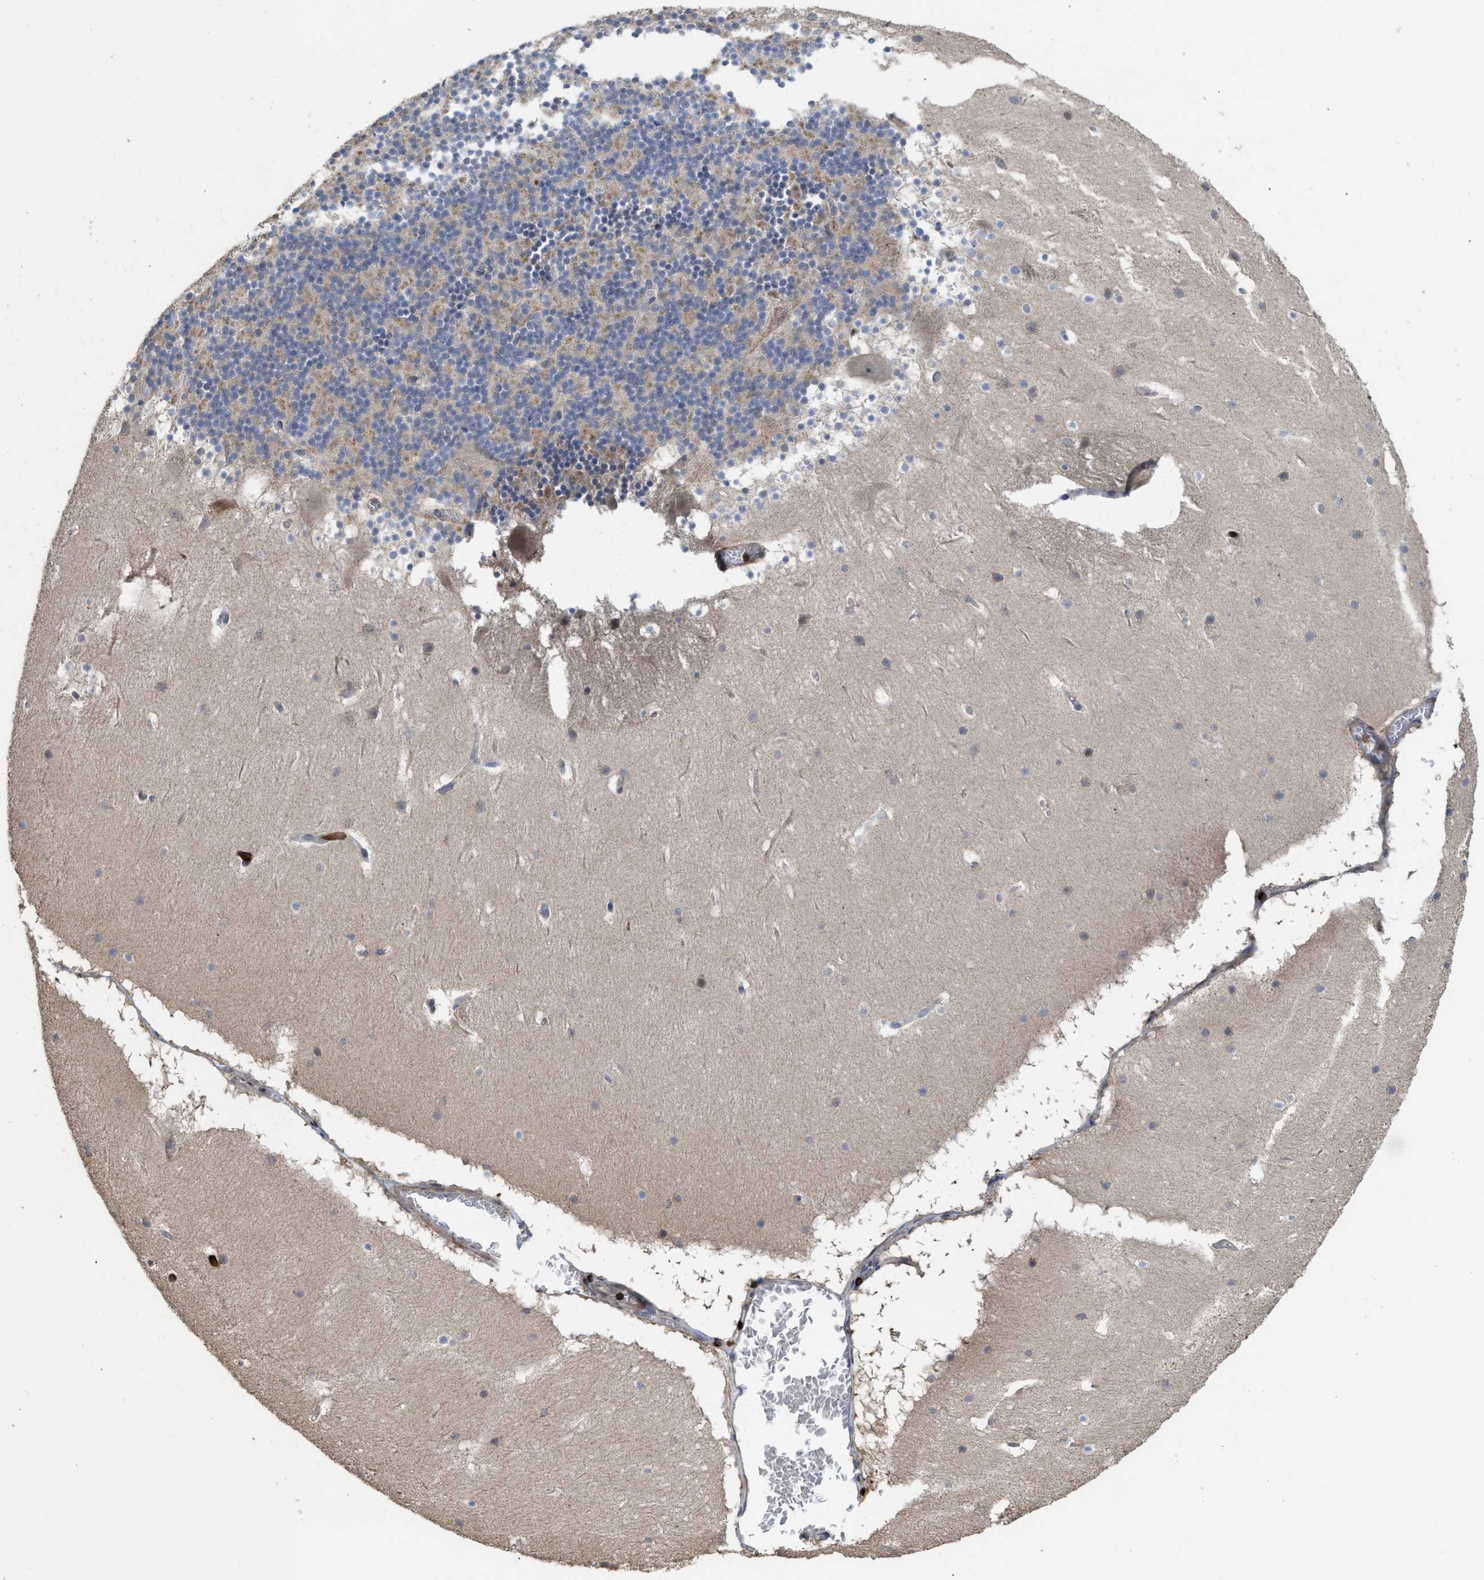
{"staining": {"intensity": "moderate", "quantity": "<25%", "location": "cytoplasmic/membranous"}, "tissue": "cerebellum", "cell_type": "Cells in granular layer", "image_type": "normal", "snomed": [{"axis": "morphology", "description": "Normal tissue, NOS"}, {"axis": "topography", "description": "Cerebellum"}], "caption": "Protein staining of normal cerebellum demonstrates moderate cytoplasmic/membranous positivity in approximately <25% of cells in granular layer.", "gene": "PTPRE", "patient": {"sex": "male", "age": 45}}